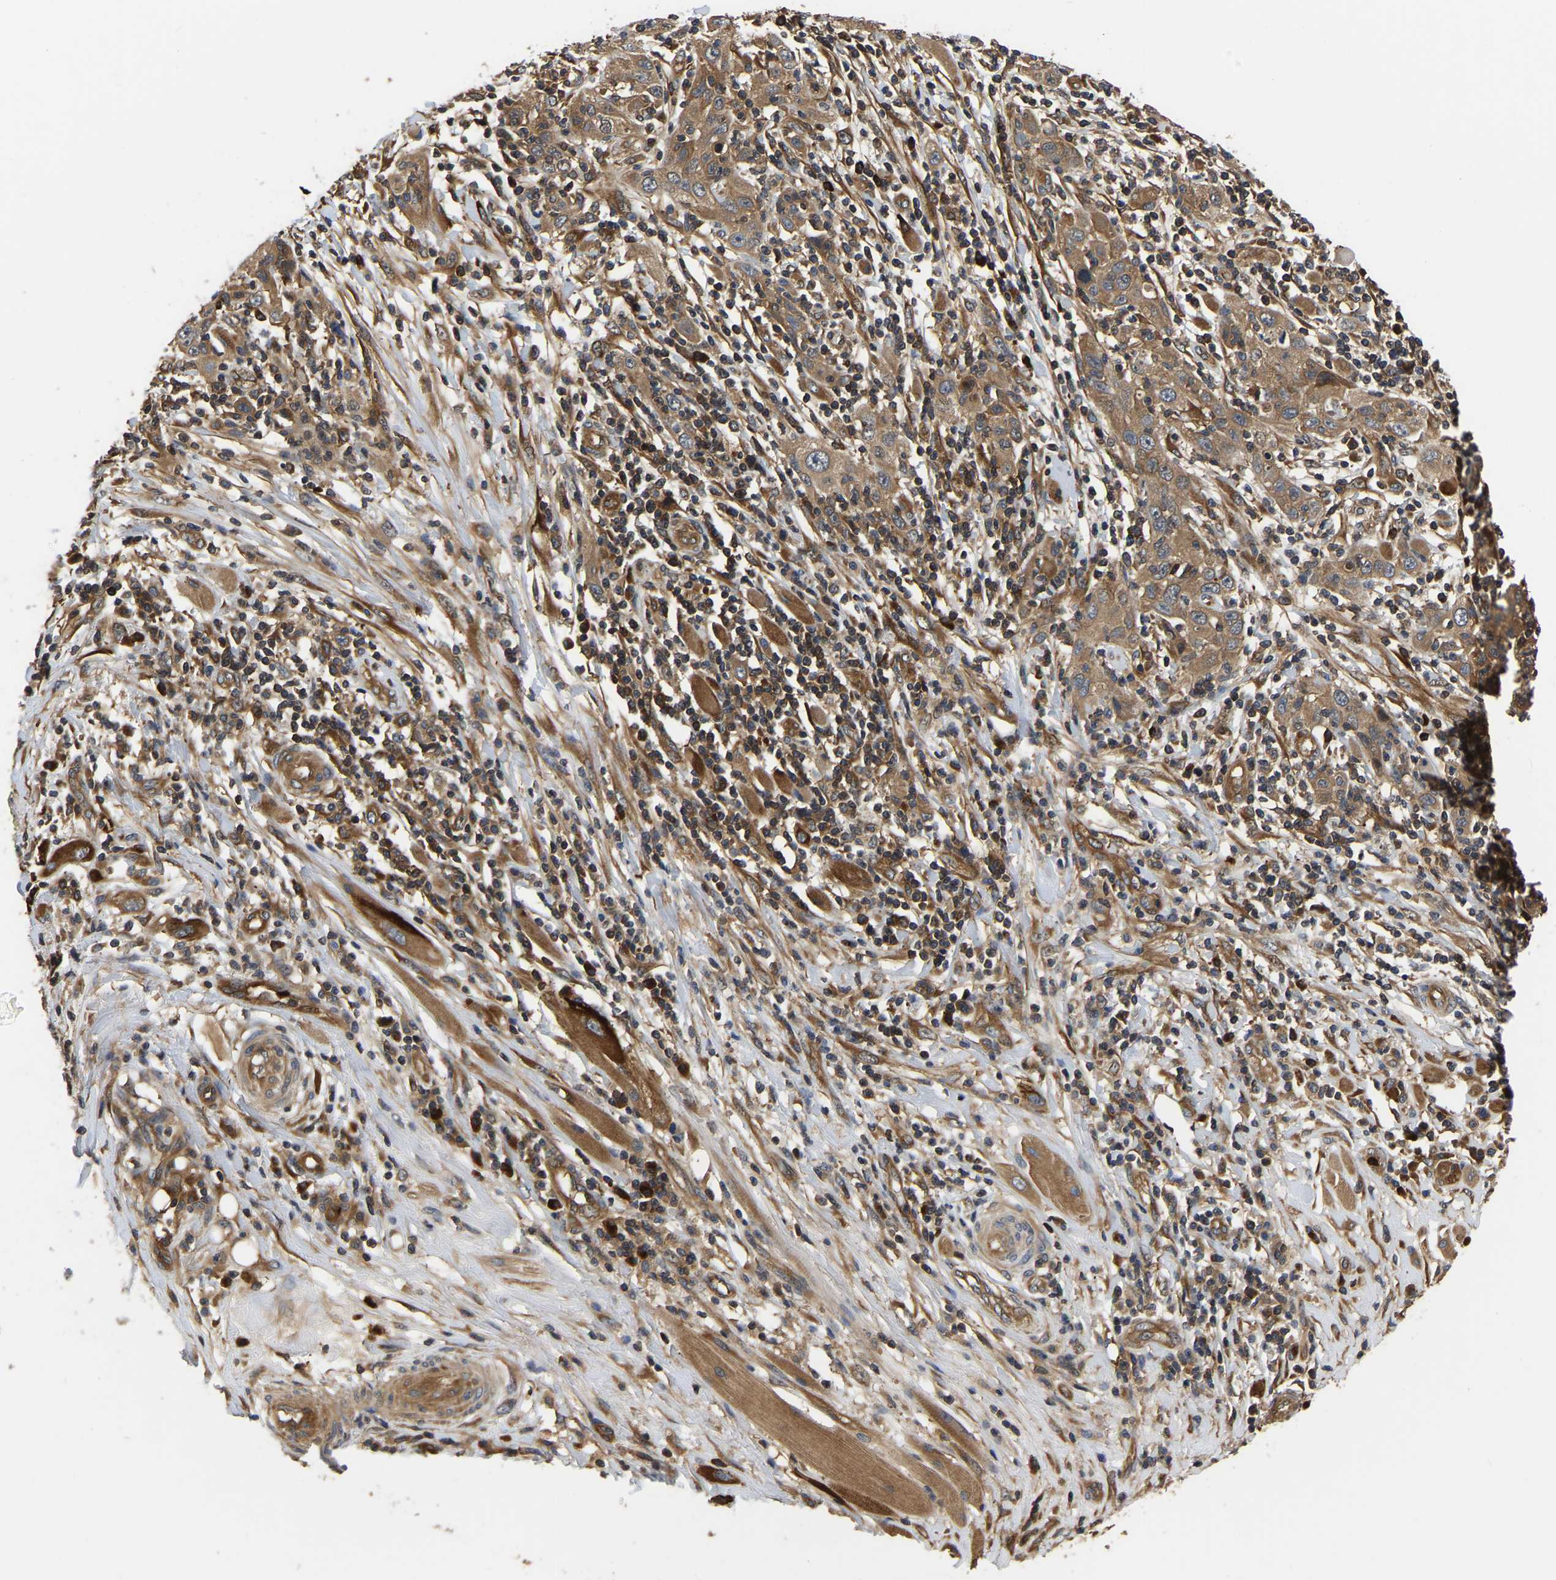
{"staining": {"intensity": "moderate", "quantity": ">75%", "location": "cytoplasmic/membranous"}, "tissue": "skin cancer", "cell_type": "Tumor cells", "image_type": "cancer", "snomed": [{"axis": "morphology", "description": "Squamous cell carcinoma, NOS"}, {"axis": "topography", "description": "Skin"}], "caption": "Skin cancer stained with DAB IHC displays medium levels of moderate cytoplasmic/membranous staining in approximately >75% of tumor cells.", "gene": "GARS1", "patient": {"sex": "female", "age": 88}}